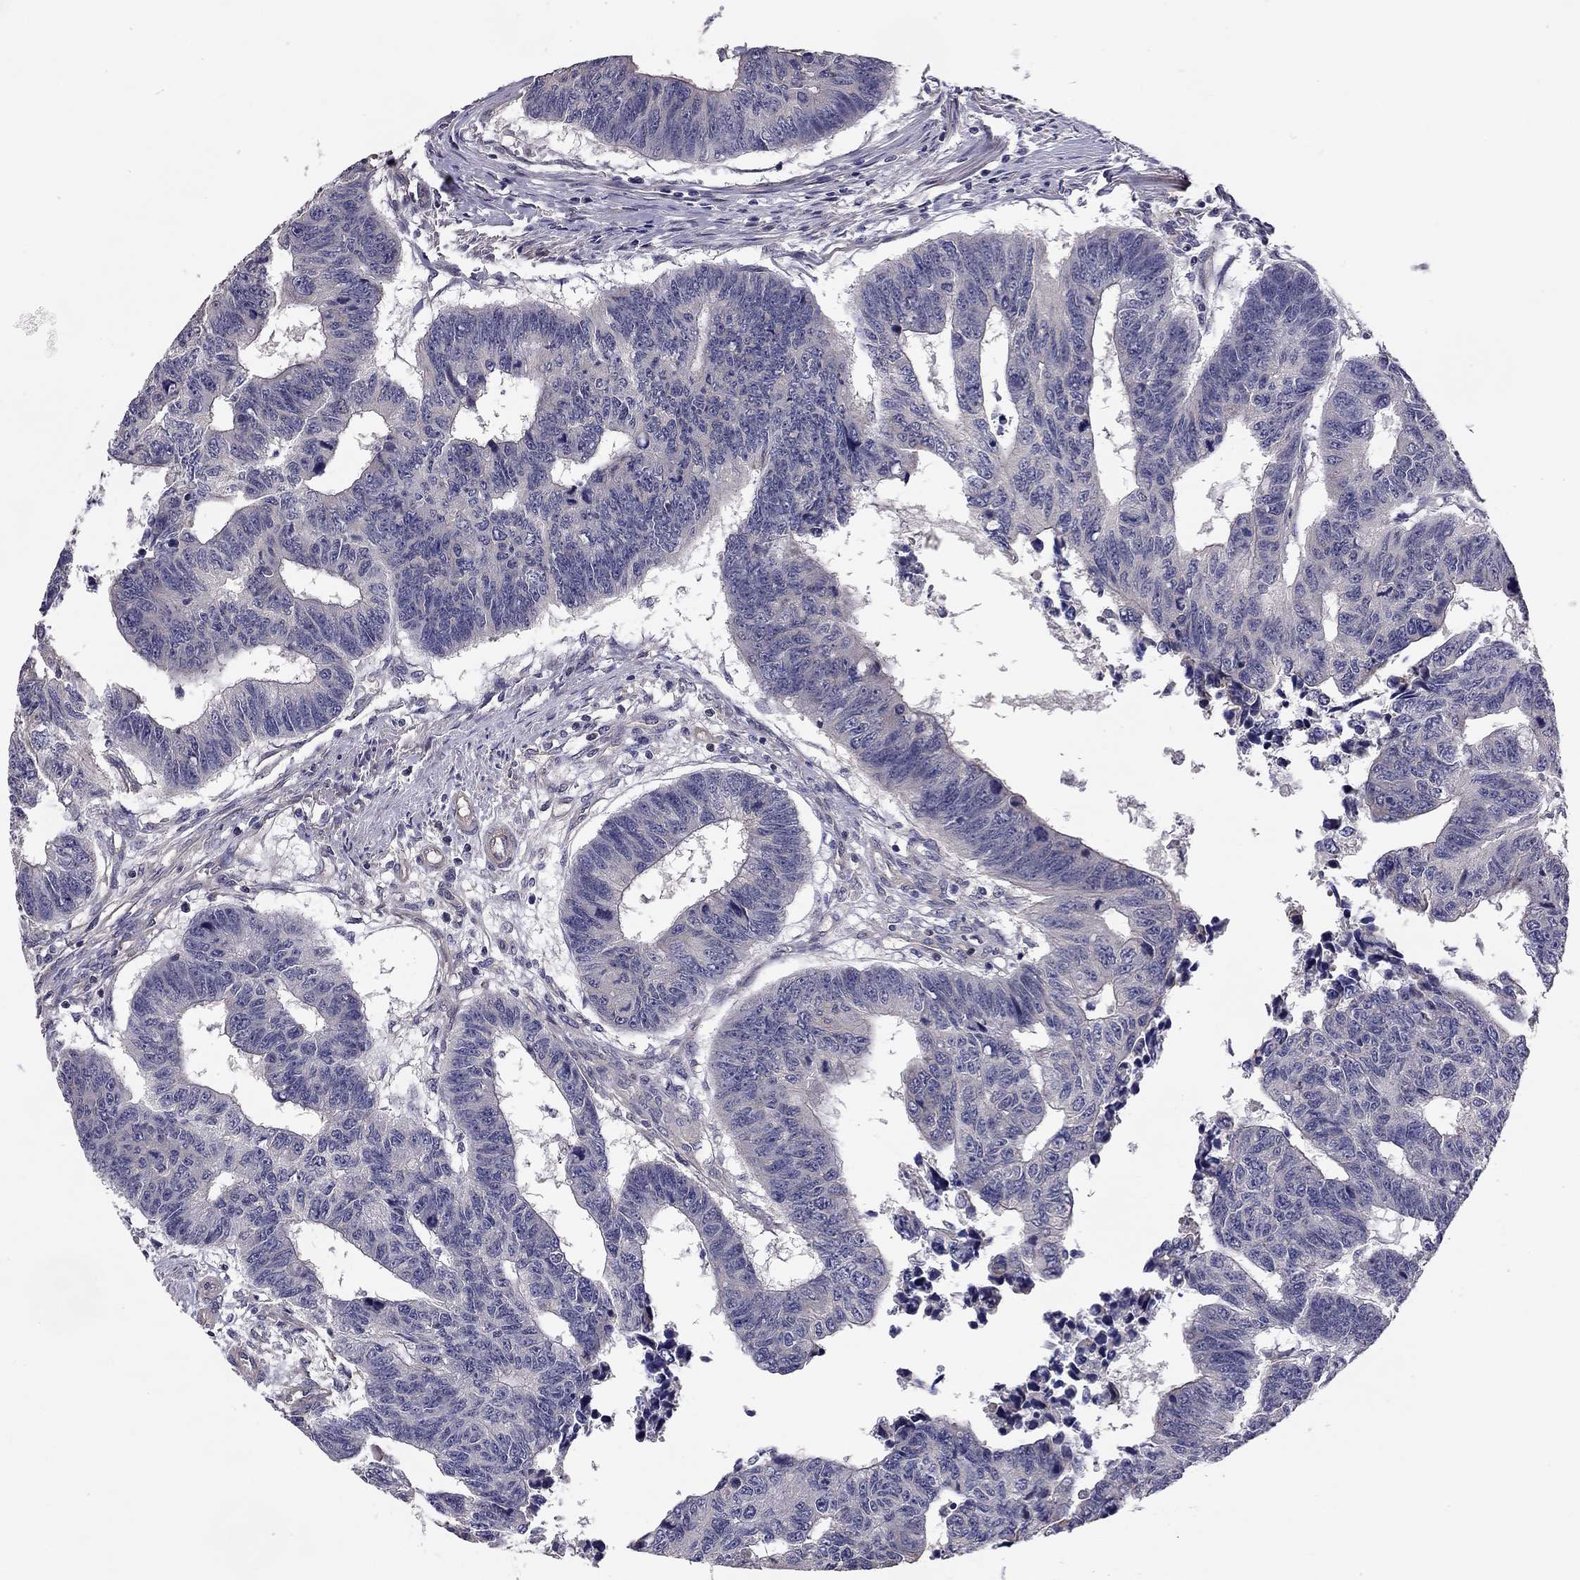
{"staining": {"intensity": "negative", "quantity": "none", "location": "none"}, "tissue": "colorectal cancer", "cell_type": "Tumor cells", "image_type": "cancer", "snomed": [{"axis": "morphology", "description": "Adenocarcinoma, NOS"}, {"axis": "topography", "description": "Rectum"}], "caption": "Tumor cells show no significant protein staining in adenocarcinoma (colorectal).", "gene": "GJB4", "patient": {"sex": "female", "age": 85}}